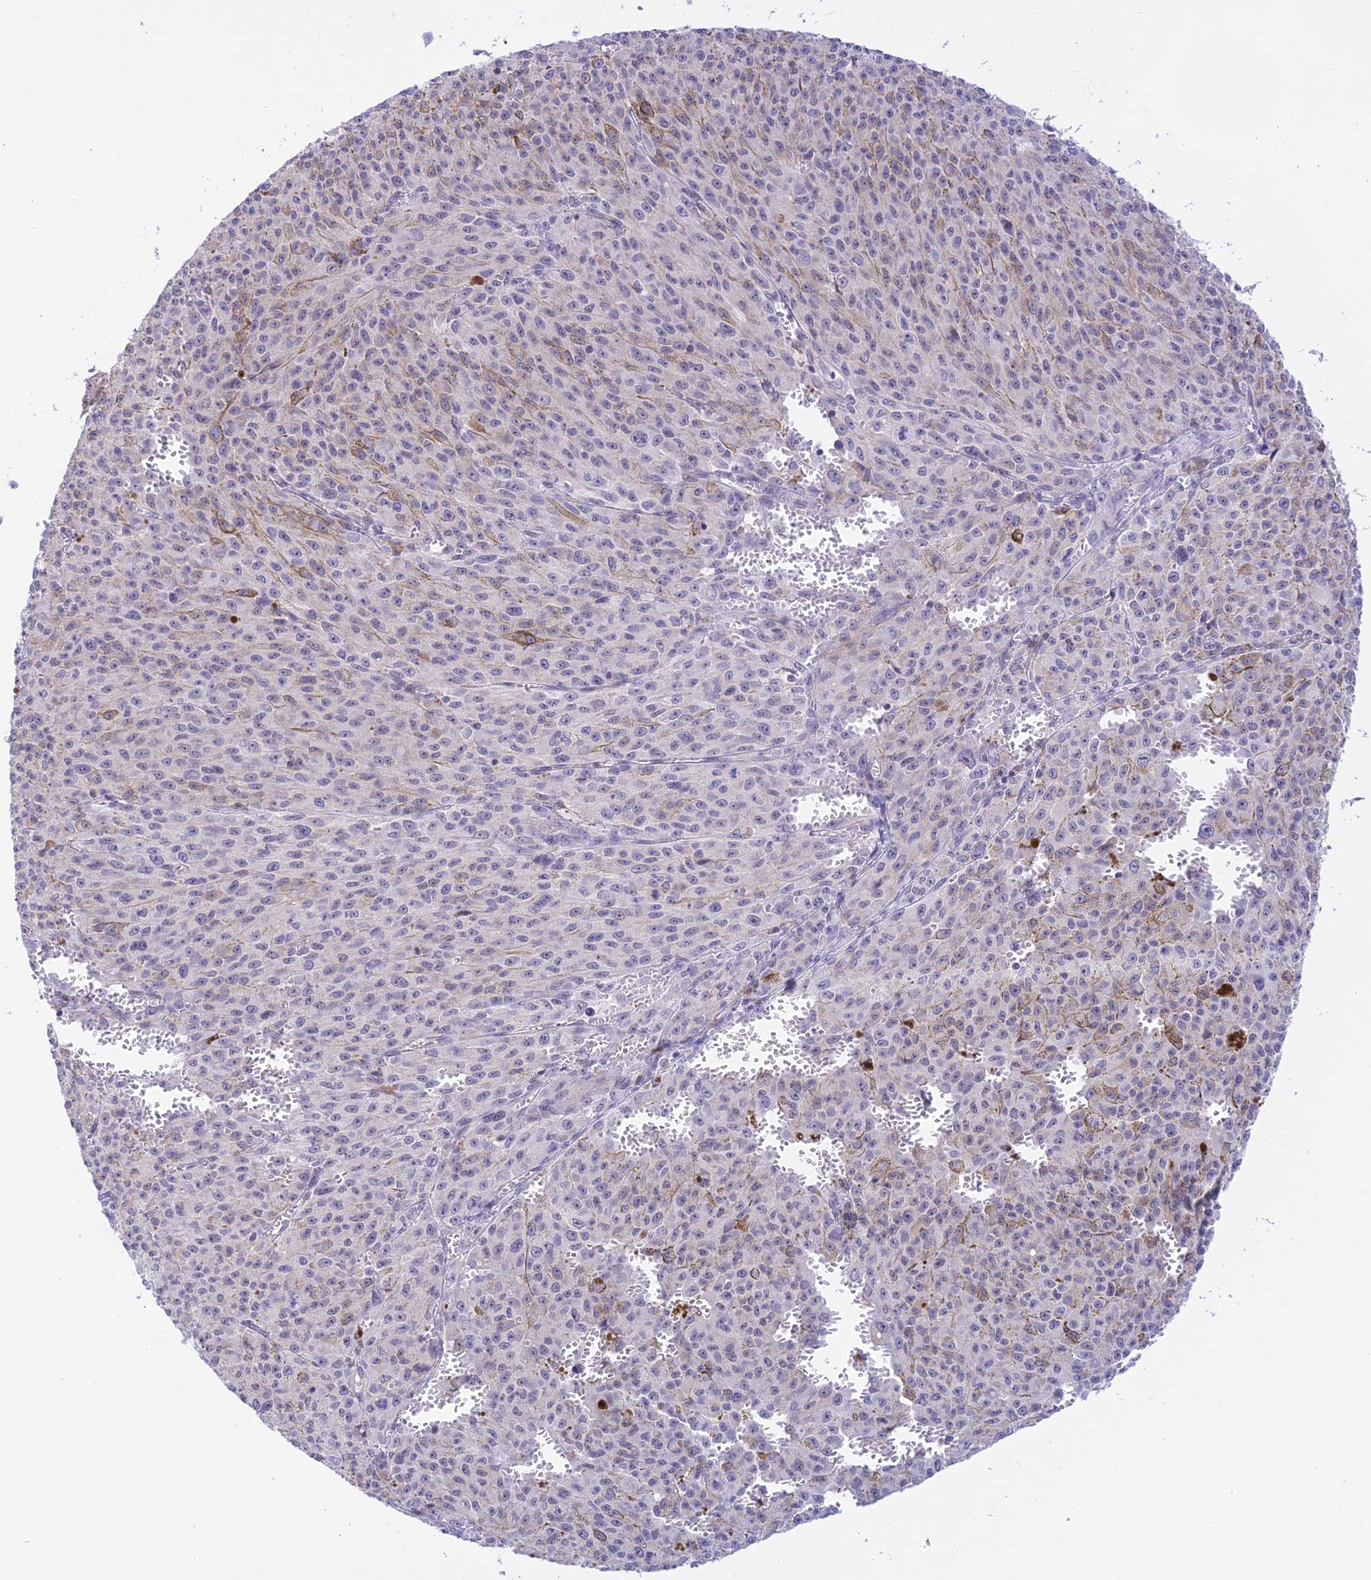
{"staining": {"intensity": "negative", "quantity": "none", "location": "none"}, "tissue": "melanoma", "cell_type": "Tumor cells", "image_type": "cancer", "snomed": [{"axis": "morphology", "description": "Malignant melanoma, NOS"}, {"axis": "topography", "description": "Skin"}], "caption": "This micrograph is of malignant melanoma stained with immunohistochemistry to label a protein in brown with the nuclei are counter-stained blue. There is no positivity in tumor cells. (Stains: DAB (3,3'-diaminobenzidine) immunohistochemistry (IHC) with hematoxylin counter stain, Microscopy: brightfield microscopy at high magnification).", "gene": "THAP11", "patient": {"sex": "female", "age": 52}}